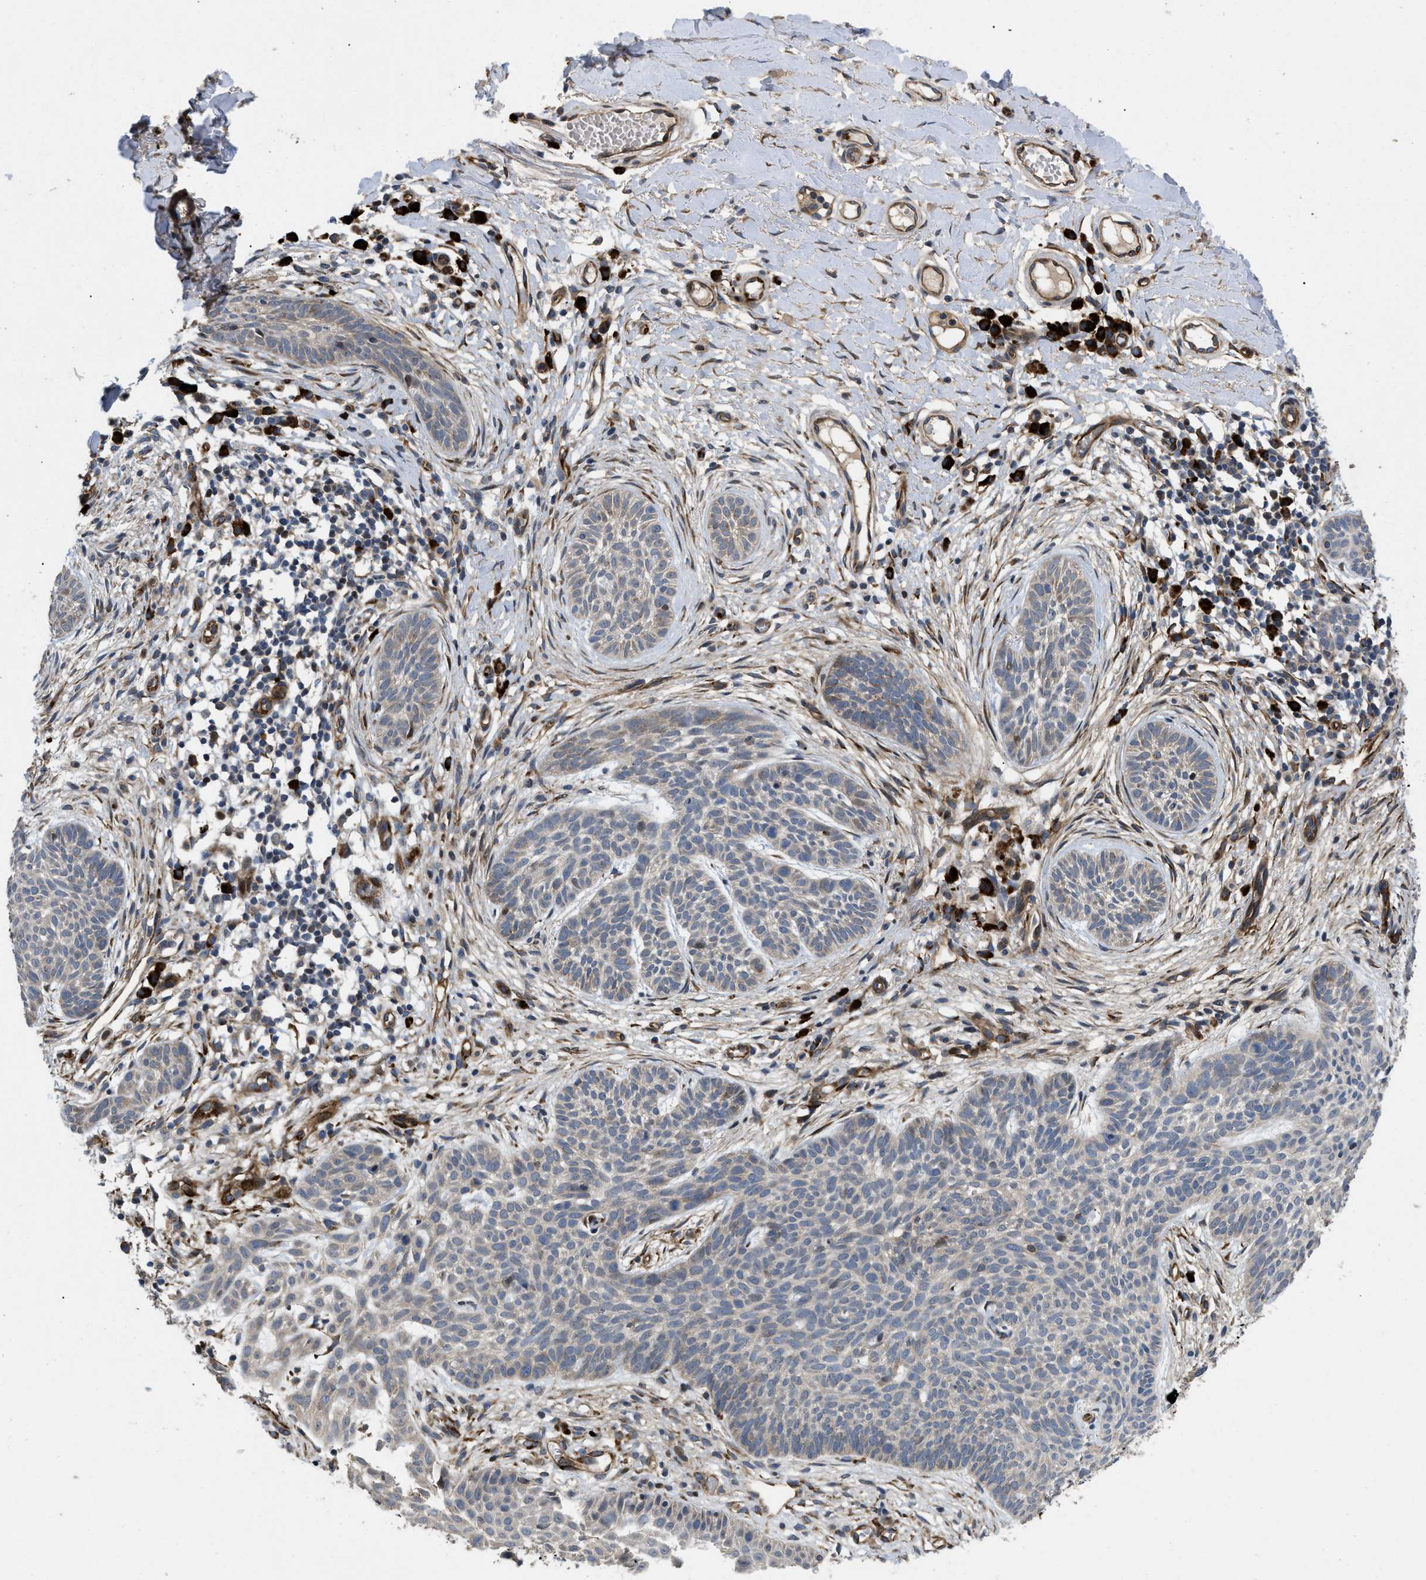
{"staining": {"intensity": "weak", "quantity": "<25%", "location": "cytoplasmic/membranous"}, "tissue": "skin cancer", "cell_type": "Tumor cells", "image_type": "cancer", "snomed": [{"axis": "morphology", "description": "Basal cell carcinoma"}, {"axis": "topography", "description": "Skin"}], "caption": "Skin basal cell carcinoma was stained to show a protein in brown. There is no significant positivity in tumor cells. Brightfield microscopy of immunohistochemistry stained with DAB (3,3'-diaminobenzidine) (brown) and hematoxylin (blue), captured at high magnification.", "gene": "HSPA12B", "patient": {"sex": "female", "age": 59}}